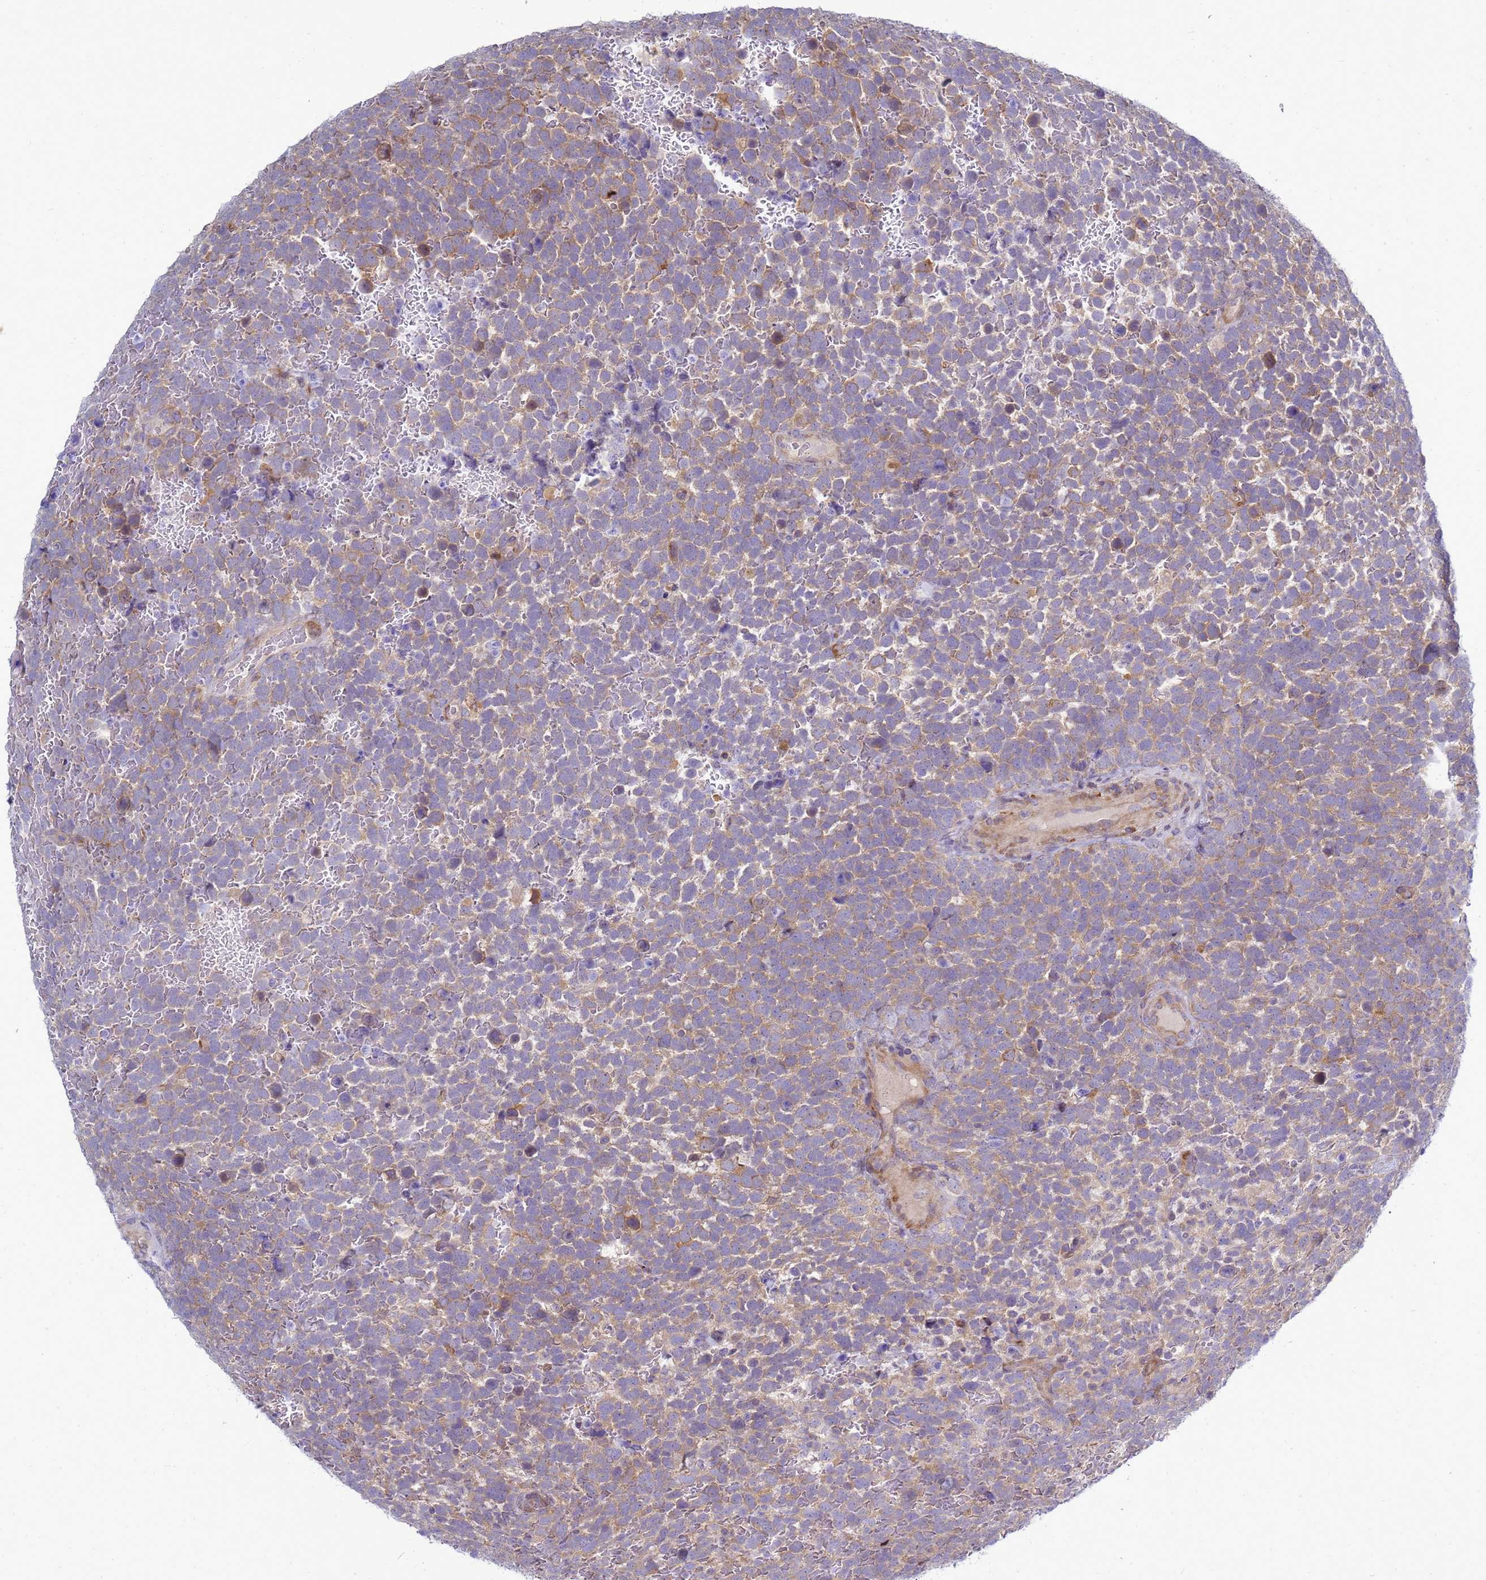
{"staining": {"intensity": "moderate", "quantity": ">75%", "location": "cytoplasmic/membranous"}, "tissue": "urothelial cancer", "cell_type": "Tumor cells", "image_type": "cancer", "snomed": [{"axis": "morphology", "description": "Urothelial carcinoma, High grade"}, {"axis": "topography", "description": "Urinary bladder"}], "caption": "Urothelial cancer stained with a brown dye demonstrates moderate cytoplasmic/membranous positive staining in about >75% of tumor cells.", "gene": "MON1B", "patient": {"sex": "female", "age": 82}}